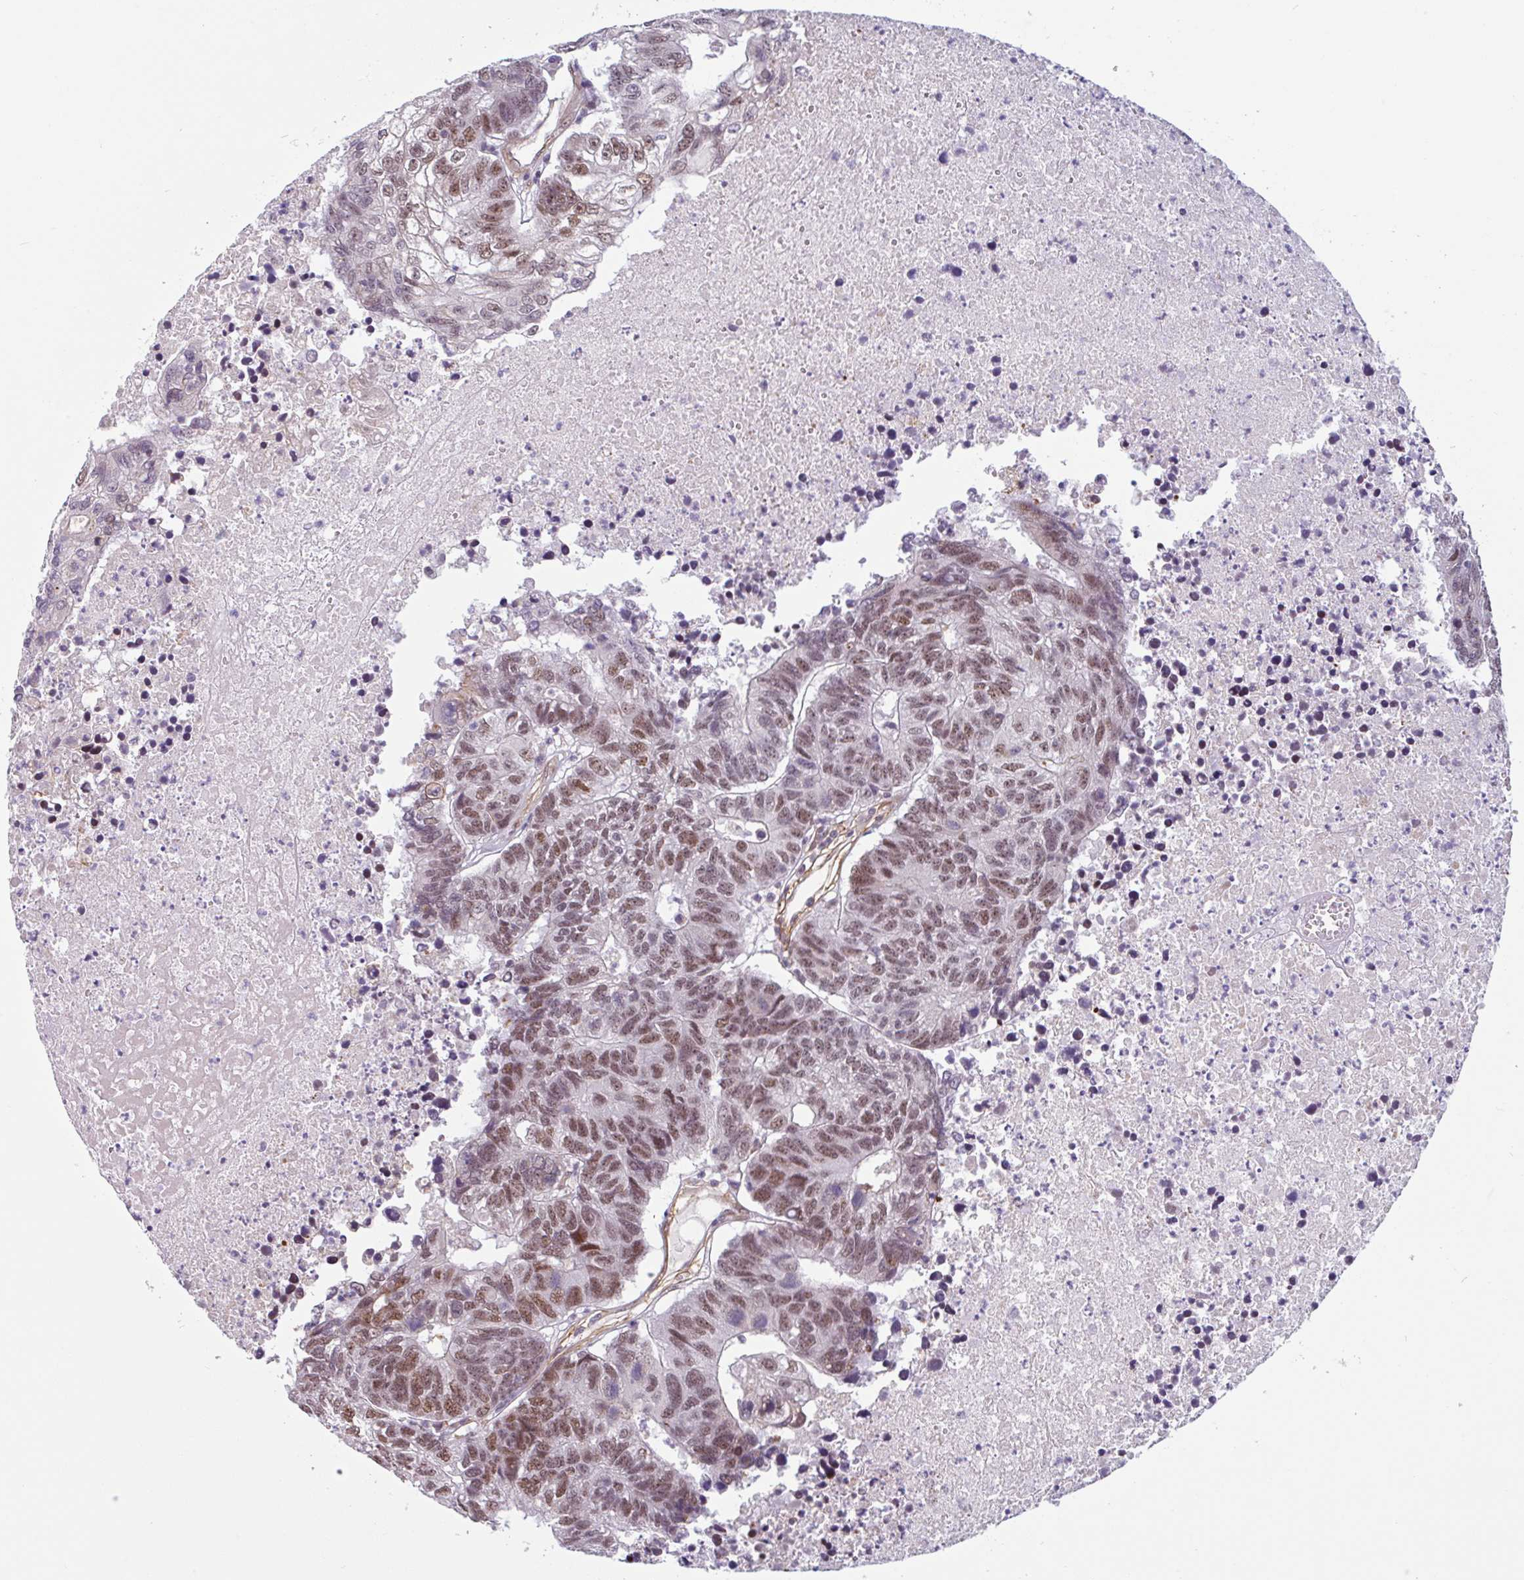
{"staining": {"intensity": "moderate", "quantity": ">75%", "location": "nuclear"}, "tissue": "colorectal cancer", "cell_type": "Tumor cells", "image_type": "cancer", "snomed": [{"axis": "morphology", "description": "Adenocarcinoma, NOS"}, {"axis": "topography", "description": "Colon"}], "caption": "A brown stain labels moderate nuclear staining of a protein in human colorectal adenocarcinoma tumor cells. Immunohistochemistry (ihc) stains the protein in brown and the nuclei are stained blue.", "gene": "TMEM119", "patient": {"sex": "female", "age": 48}}